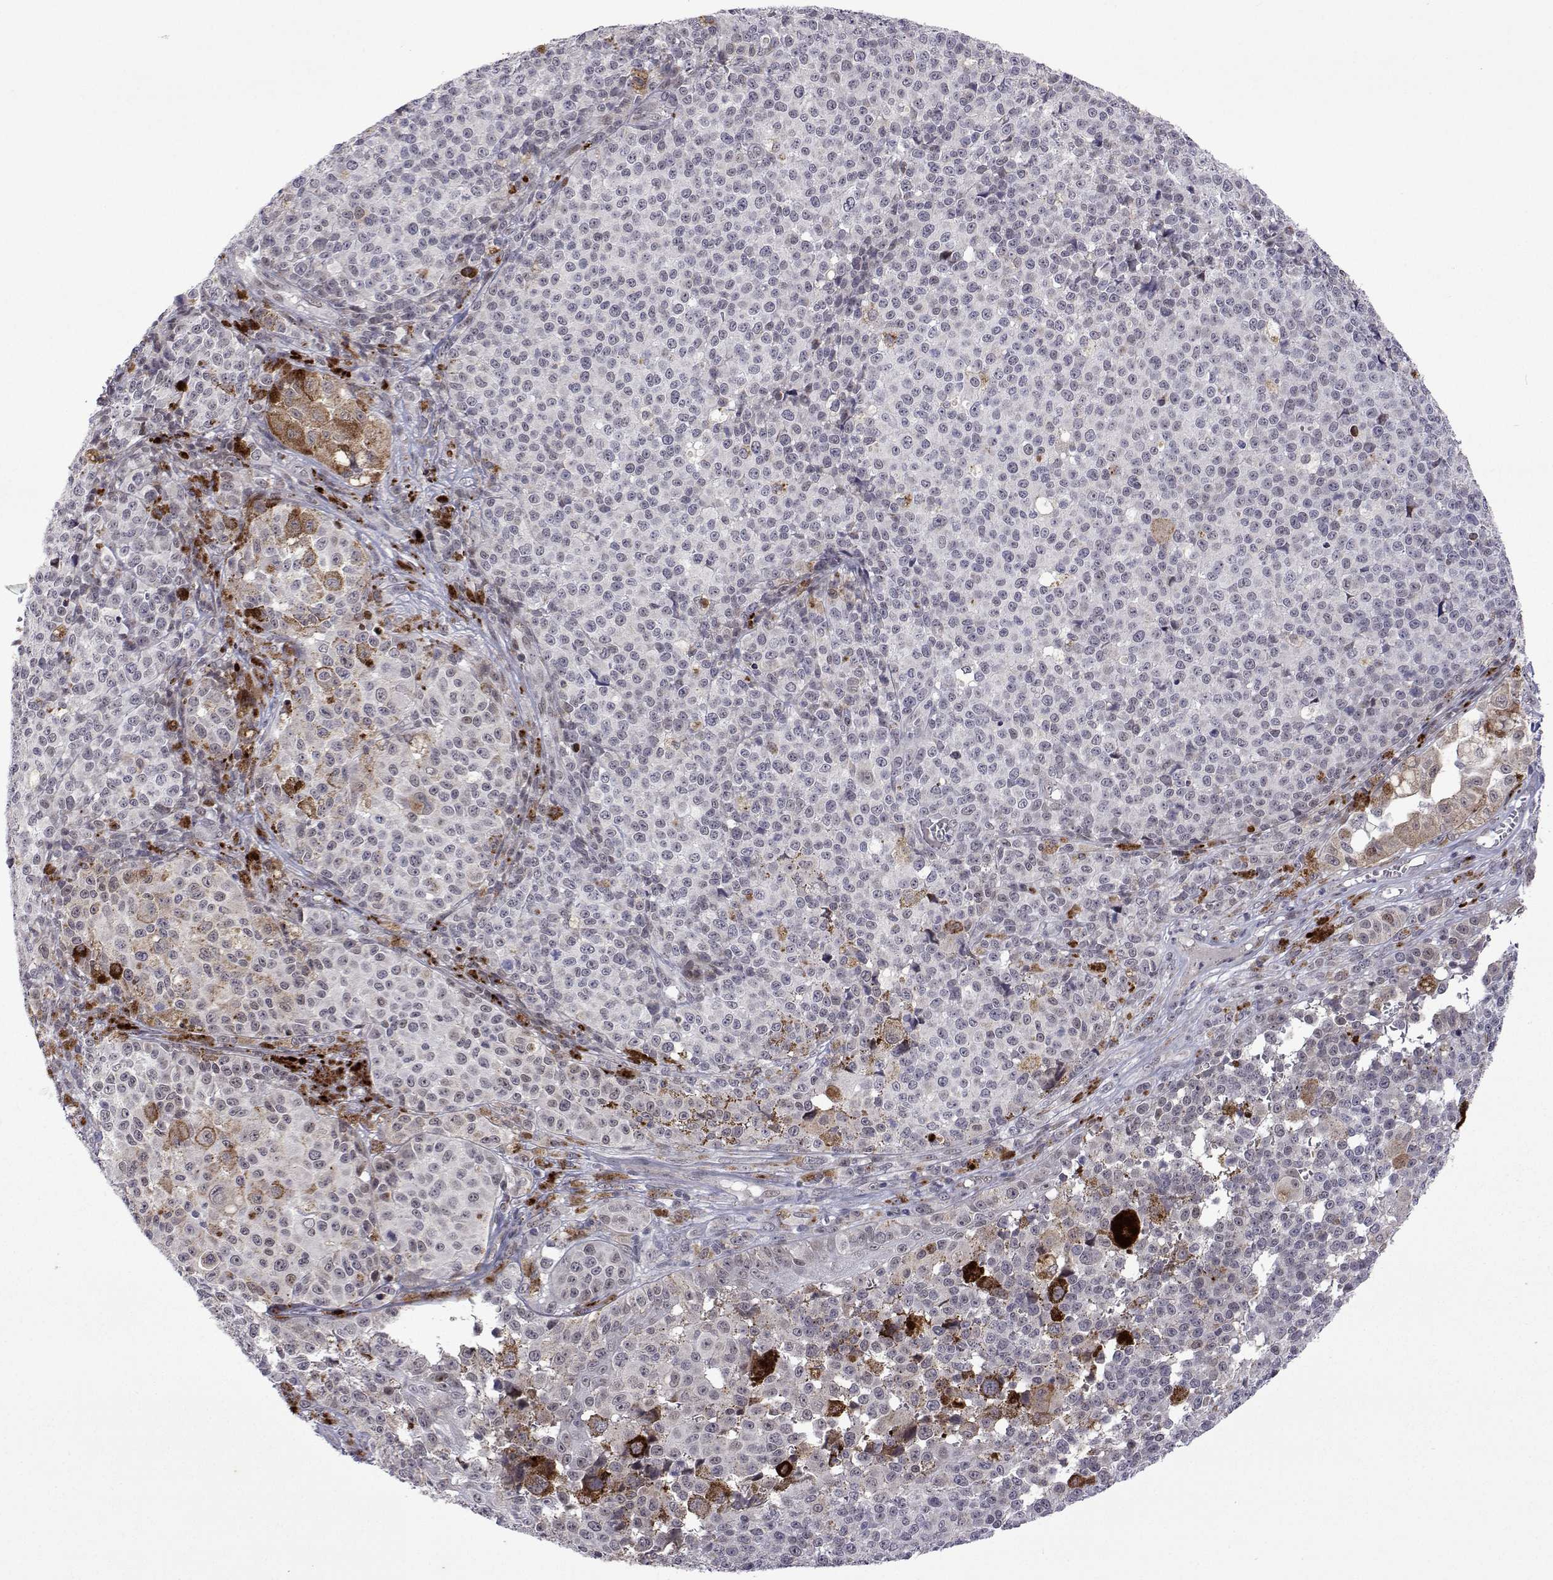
{"staining": {"intensity": "weak", "quantity": "<25%", "location": "nuclear"}, "tissue": "melanoma", "cell_type": "Tumor cells", "image_type": "cancer", "snomed": [{"axis": "morphology", "description": "Malignant melanoma, NOS"}, {"axis": "topography", "description": "Skin"}], "caption": "DAB immunohistochemical staining of melanoma reveals no significant positivity in tumor cells.", "gene": "EFCAB3", "patient": {"sex": "female", "age": 58}}